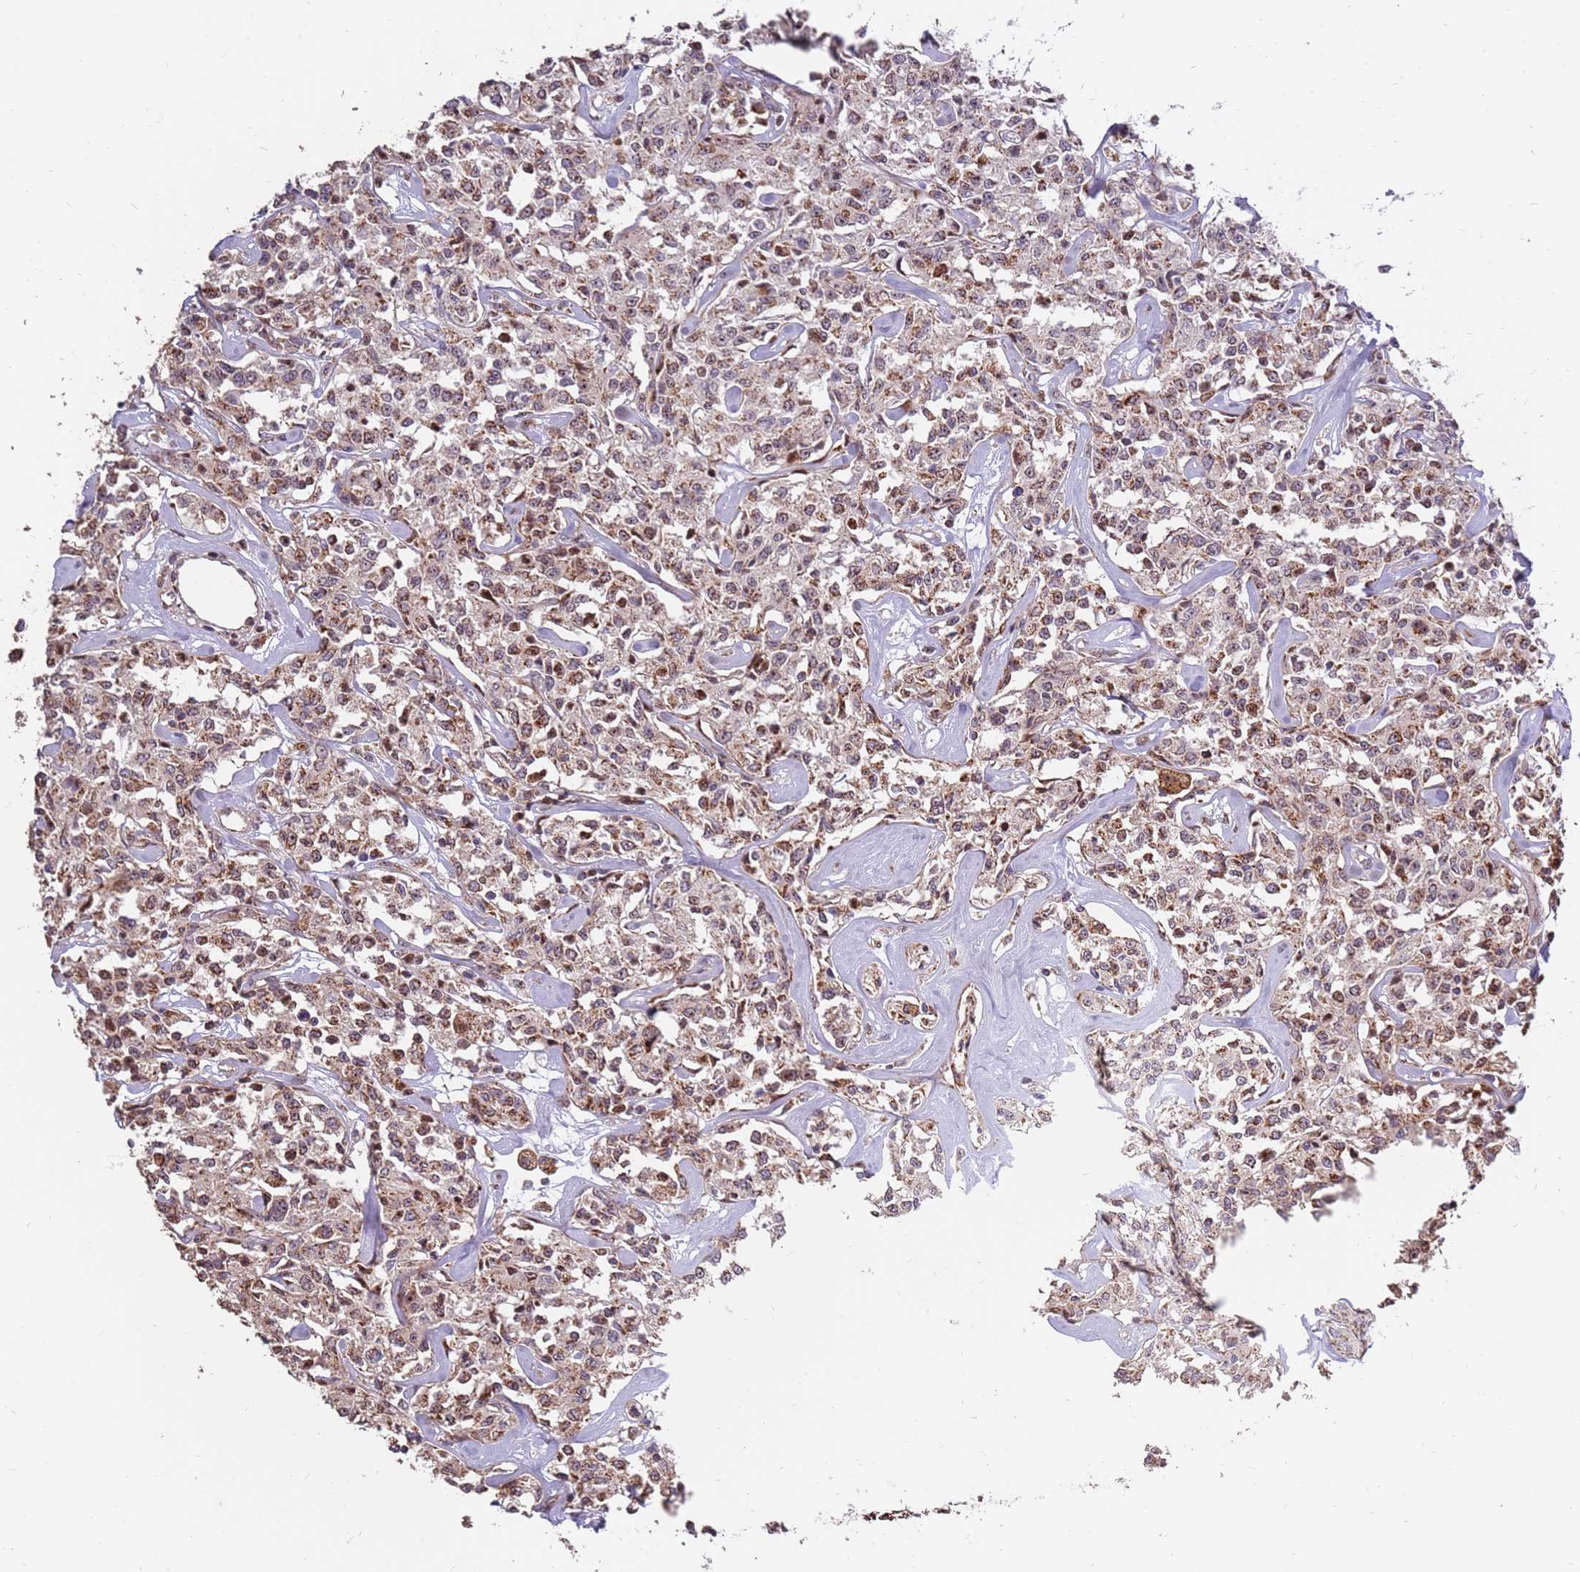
{"staining": {"intensity": "moderate", "quantity": ">75%", "location": "cytoplasmic/membranous,nuclear"}, "tissue": "lymphoma", "cell_type": "Tumor cells", "image_type": "cancer", "snomed": [{"axis": "morphology", "description": "Malignant lymphoma, non-Hodgkin's type, Low grade"}, {"axis": "topography", "description": "Small intestine"}], "caption": "An IHC image of tumor tissue is shown. Protein staining in brown labels moderate cytoplasmic/membranous and nuclear positivity in lymphoma within tumor cells.", "gene": "KIF25", "patient": {"sex": "female", "age": 59}}